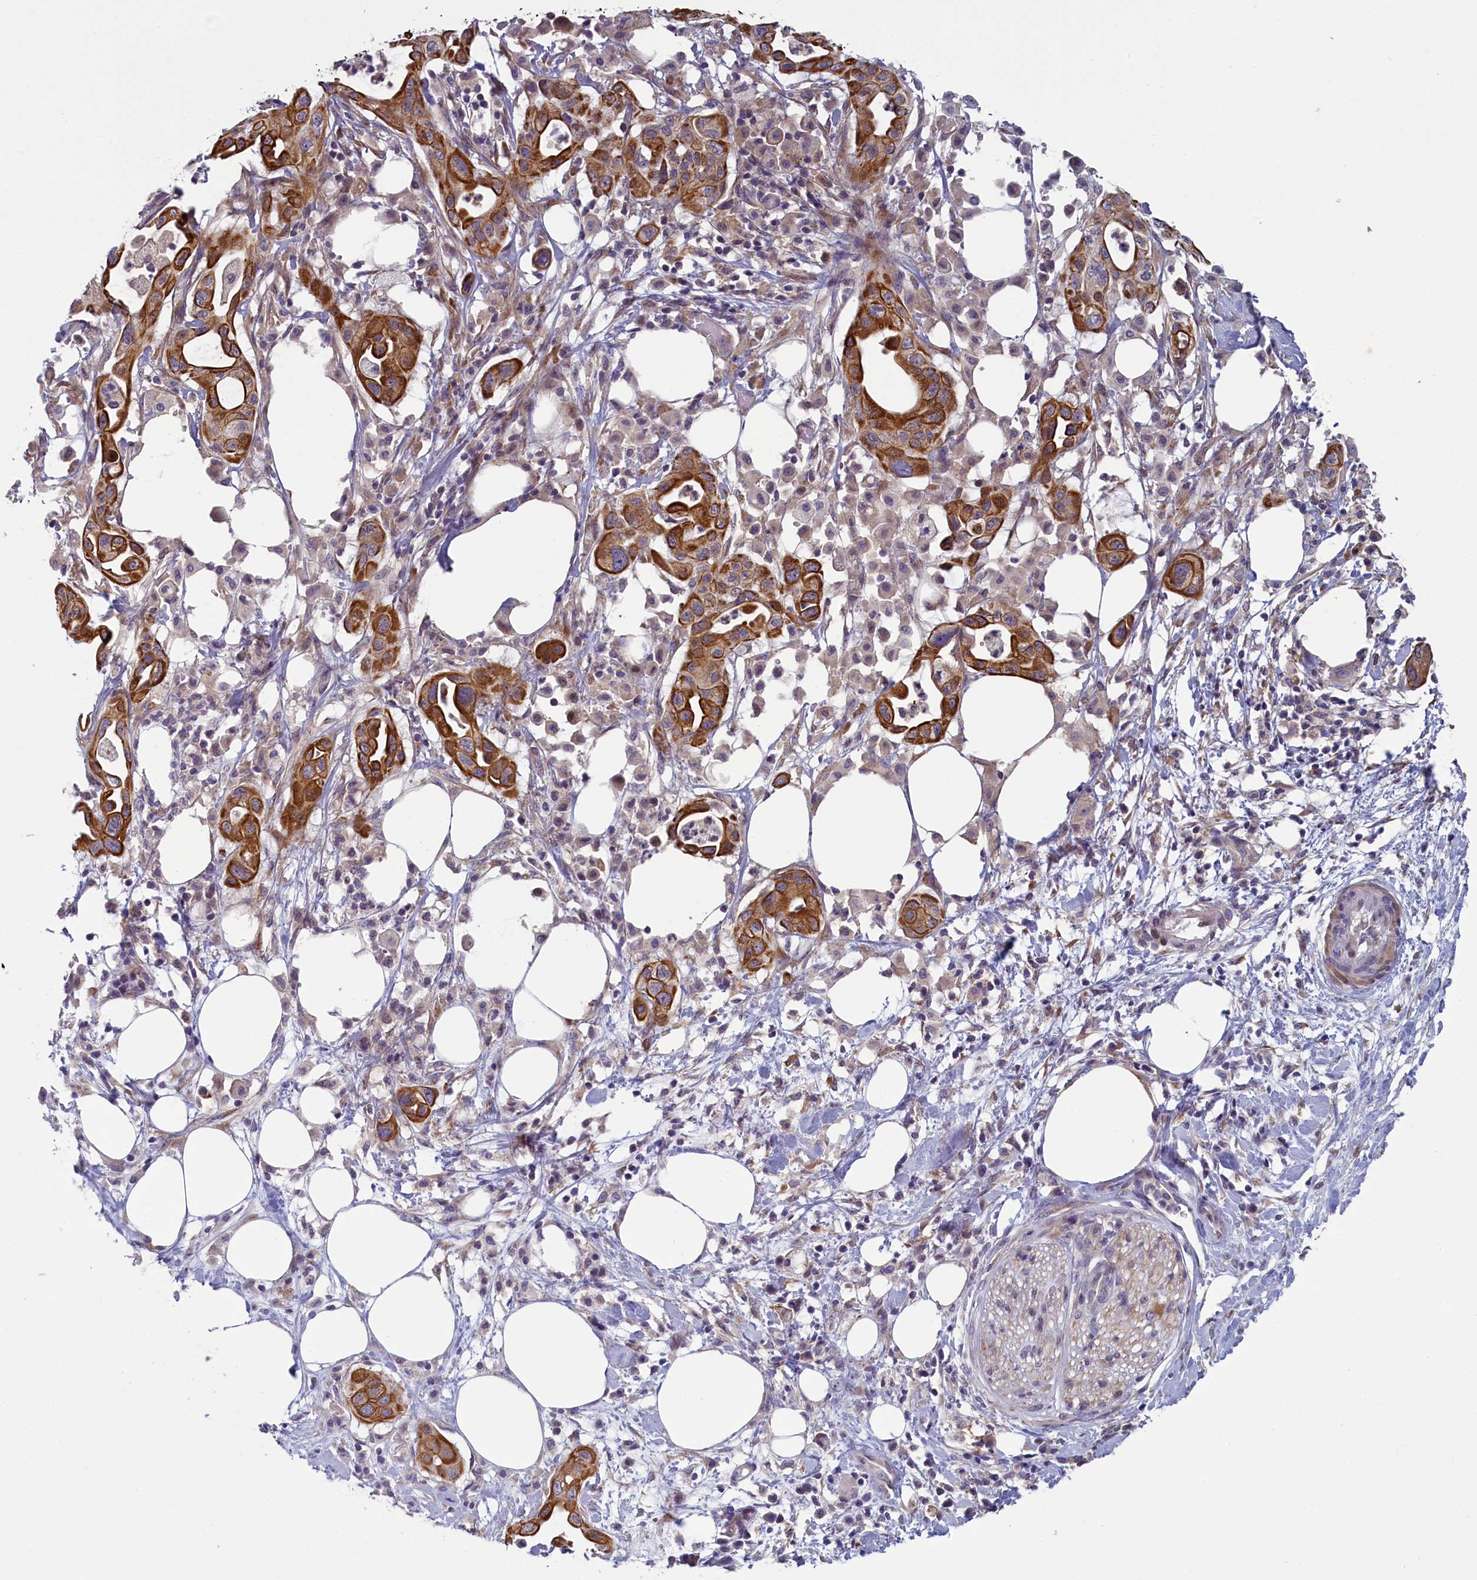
{"staining": {"intensity": "strong", "quantity": ">75%", "location": "cytoplasmic/membranous"}, "tissue": "pancreatic cancer", "cell_type": "Tumor cells", "image_type": "cancer", "snomed": [{"axis": "morphology", "description": "Adenocarcinoma, NOS"}, {"axis": "topography", "description": "Pancreas"}], "caption": "Pancreatic cancer (adenocarcinoma) stained with DAB immunohistochemistry (IHC) exhibits high levels of strong cytoplasmic/membranous expression in about >75% of tumor cells. The staining was performed using DAB to visualize the protein expression in brown, while the nuclei were stained in blue with hematoxylin (Magnification: 20x).", "gene": "ANKRD39", "patient": {"sex": "male", "age": 68}}